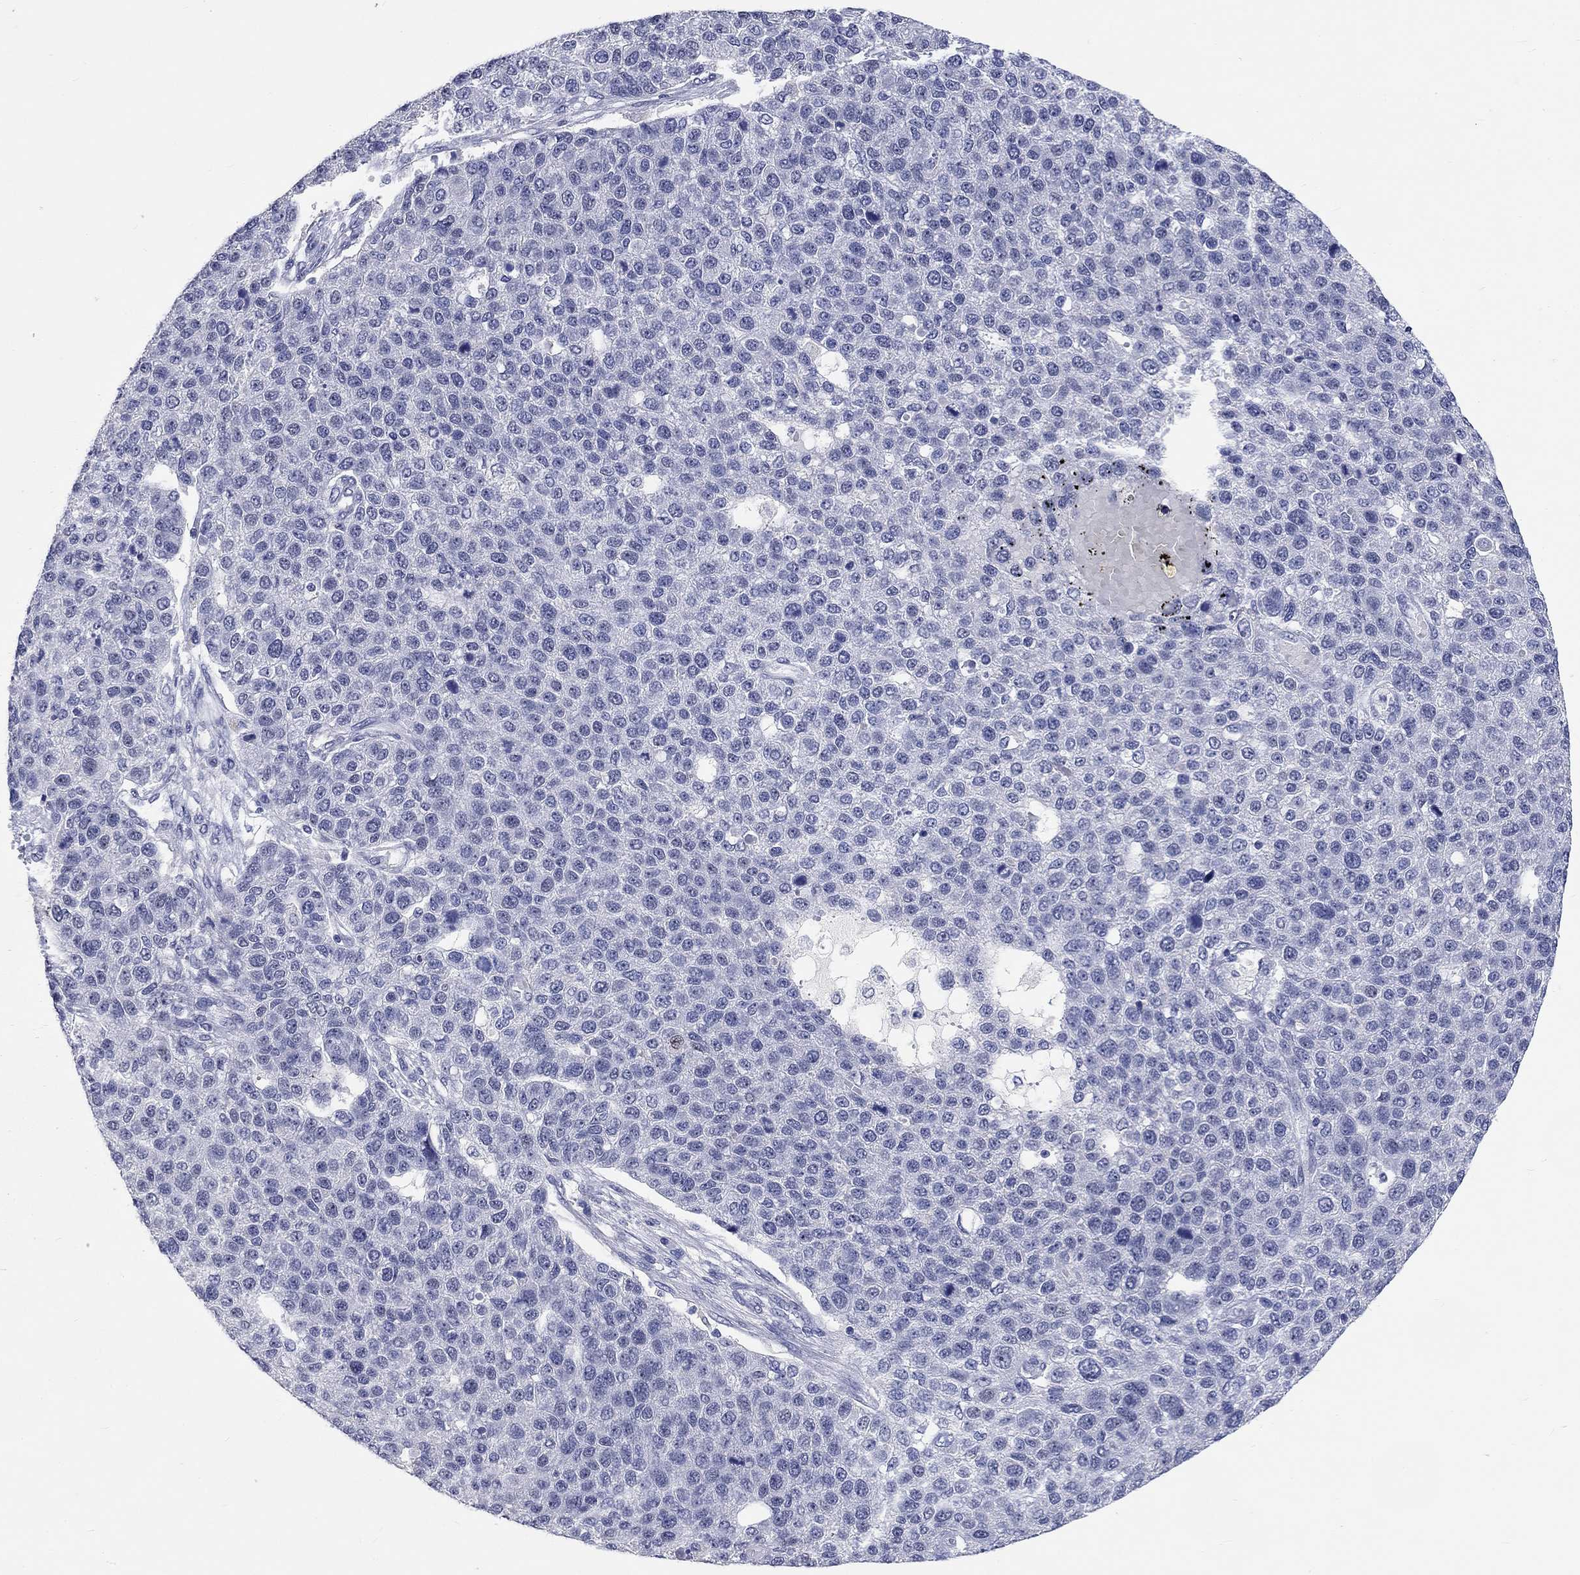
{"staining": {"intensity": "negative", "quantity": "none", "location": "none"}, "tissue": "pancreatic cancer", "cell_type": "Tumor cells", "image_type": "cancer", "snomed": [{"axis": "morphology", "description": "Adenocarcinoma, NOS"}, {"axis": "topography", "description": "Pancreas"}], "caption": "Protein analysis of pancreatic cancer (adenocarcinoma) exhibits no significant expression in tumor cells. (DAB immunohistochemistry with hematoxylin counter stain).", "gene": "GRIN1", "patient": {"sex": "female", "age": 61}}